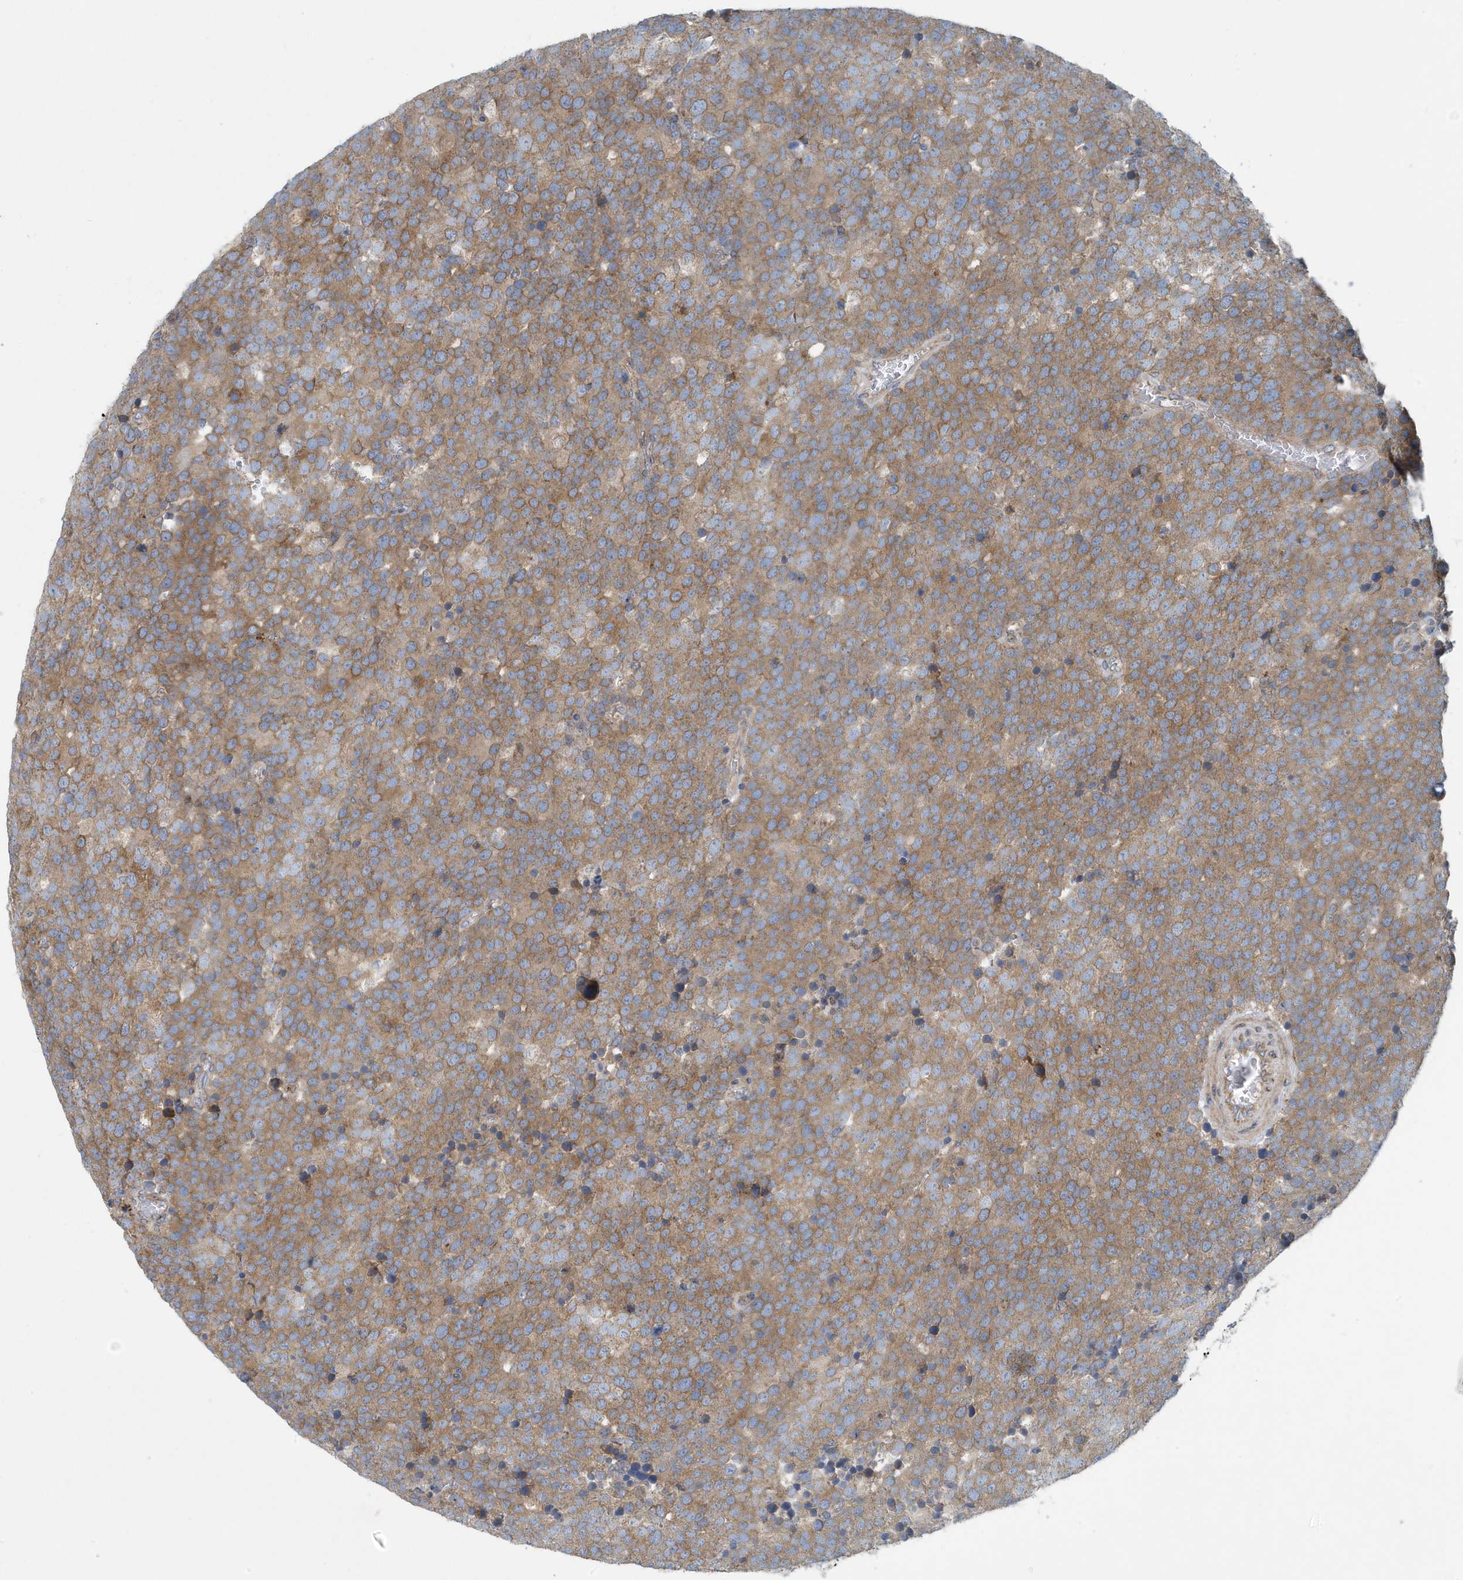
{"staining": {"intensity": "moderate", "quantity": ">75%", "location": "cytoplasmic/membranous"}, "tissue": "testis cancer", "cell_type": "Tumor cells", "image_type": "cancer", "snomed": [{"axis": "morphology", "description": "Seminoma, NOS"}, {"axis": "topography", "description": "Testis"}], "caption": "Immunohistochemical staining of human seminoma (testis) exhibits moderate cytoplasmic/membranous protein positivity in about >75% of tumor cells. (DAB IHC with brightfield microscopy, high magnification).", "gene": "PPM1M", "patient": {"sex": "male", "age": 71}}